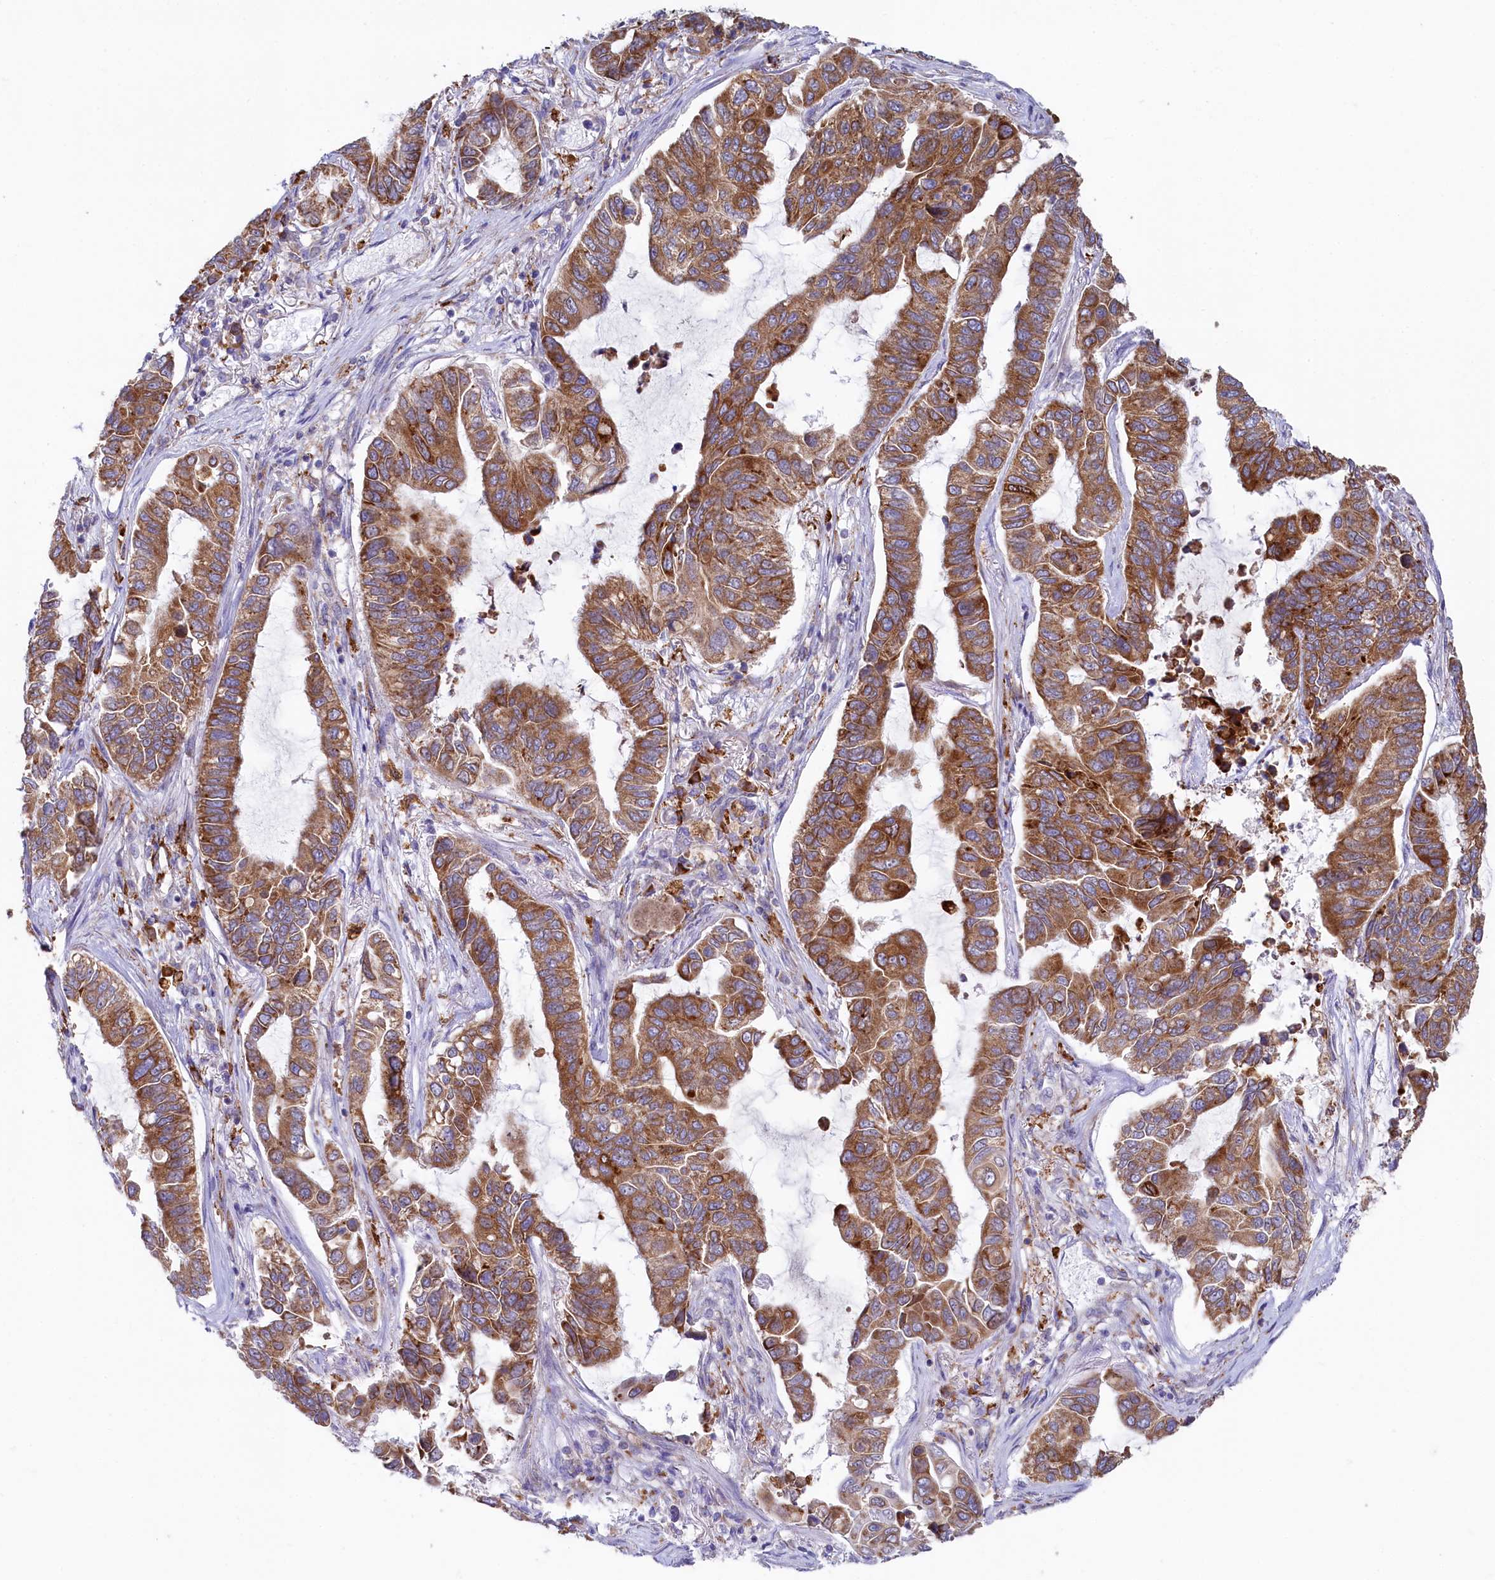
{"staining": {"intensity": "moderate", "quantity": ">75%", "location": "cytoplasmic/membranous"}, "tissue": "lung cancer", "cell_type": "Tumor cells", "image_type": "cancer", "snomed": [{"axis": "morphology", "description": "Adenocarcinoma, NOS"}, {"axis": "topography", "description": "Lung"}], "caption": "Adenocarcinoma (lung) stained with a brown dye shows moderate cytoplasmic/membranous positive positivity in about >75% of tumor cells.", "gene": "CHID1", "patient": {"sex": "male", "age": 64}}